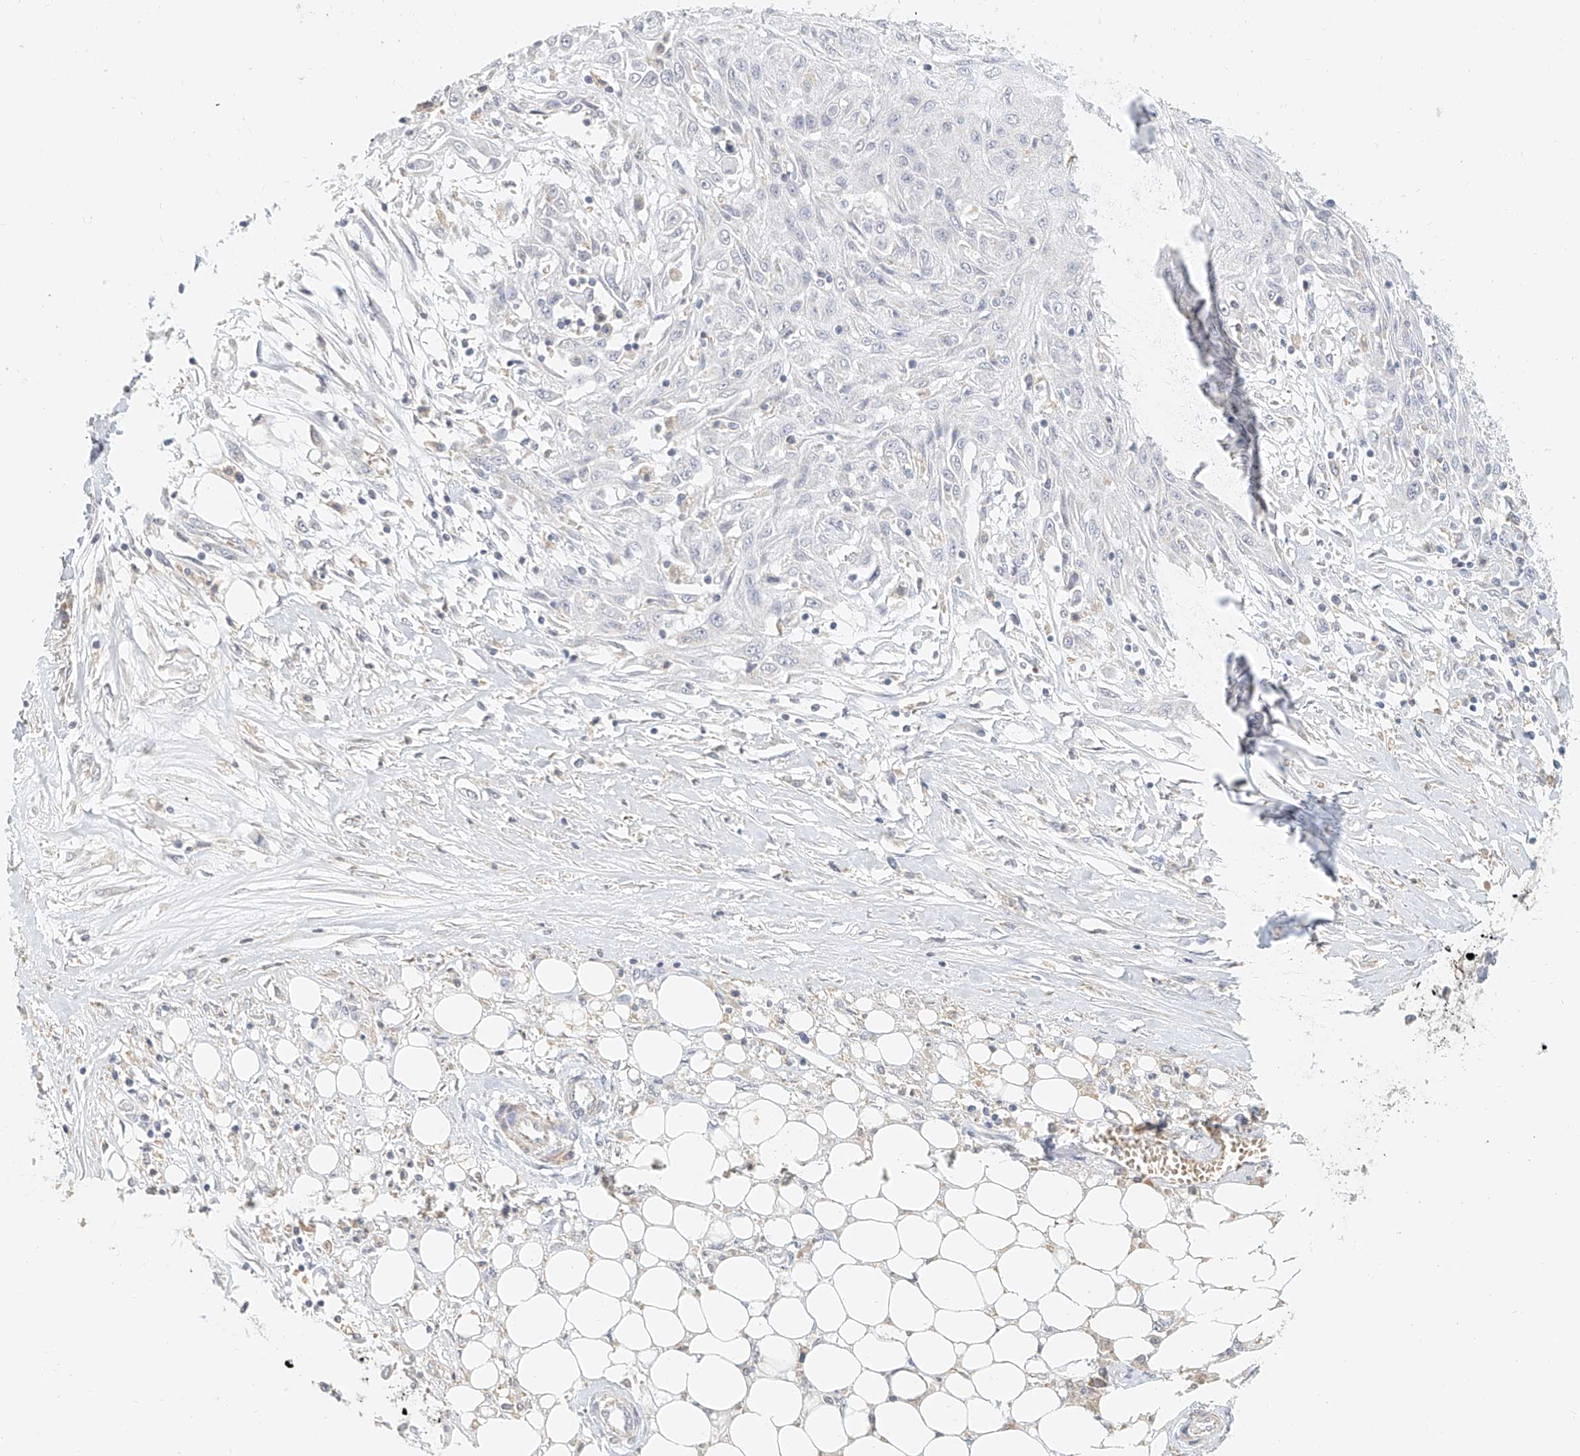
{"staining": {"intensity": "negative", "quantity": "none", "location": "none"}, "tissue": "skin cancer", "cell_type": "Tumor cells", "image_type": "cancer", "snomed": [{"axis": "morphology", "description": "Squamous cell carcinoma, NOS"}, {"axis": "morphology", "description": "Squamous cell carcinoma, metastatic, NOS"}, {"axis": "topography", "description": "Skin"}, {"axis": "topography", "description": "Lymph node"}], "caption": "Immunohistochemistry photomicrograph of neoplastic tissue: skin cancer (squamous cell carcinoma) stained with DAB (3,3'-diaminobenzidine) reveals no significant protein positivity in tumor cells.", "gene": "CXorf58", "patient": {"sex": "male", "age": 75}}